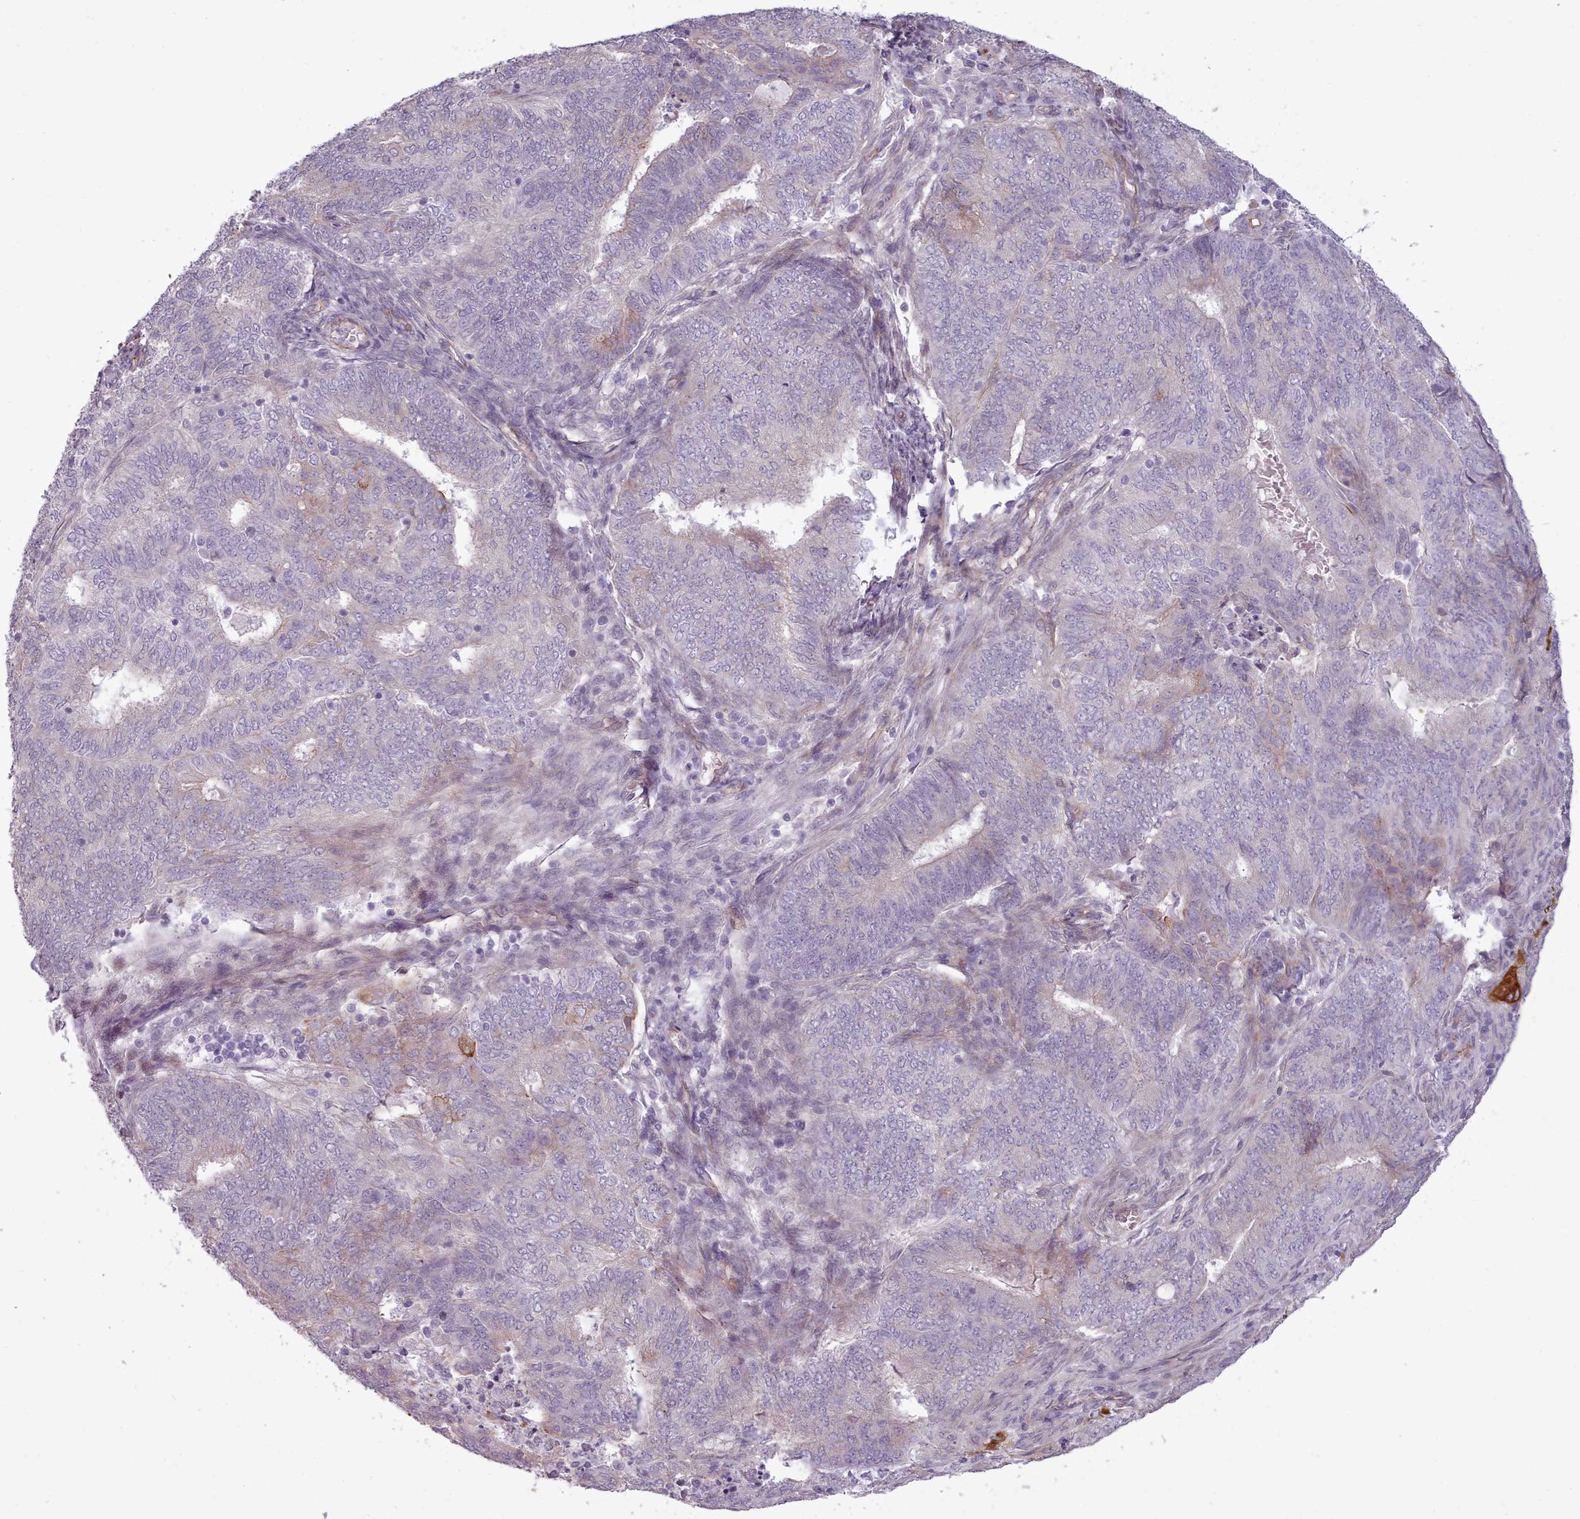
{"staining": {"intensity": "negative", "quantity": "none", "location": "none"}, "tissue": "endometrial cancer", "cell_type": "Tumor cells", "image_type": "cancer", "snomed": [{"axis": "morphology", "description": "Adenocarcinoma, NOS"}, {"axis": "topography", "description": "Endometrium"}], "caption": "The micrograph demonstrates no significant expression in tumor cells of endometrial adenocarcinoma. Nuclei are stained in blue.", "gene": "PLD4", "patient": {"sex": "female", "age": 62}}